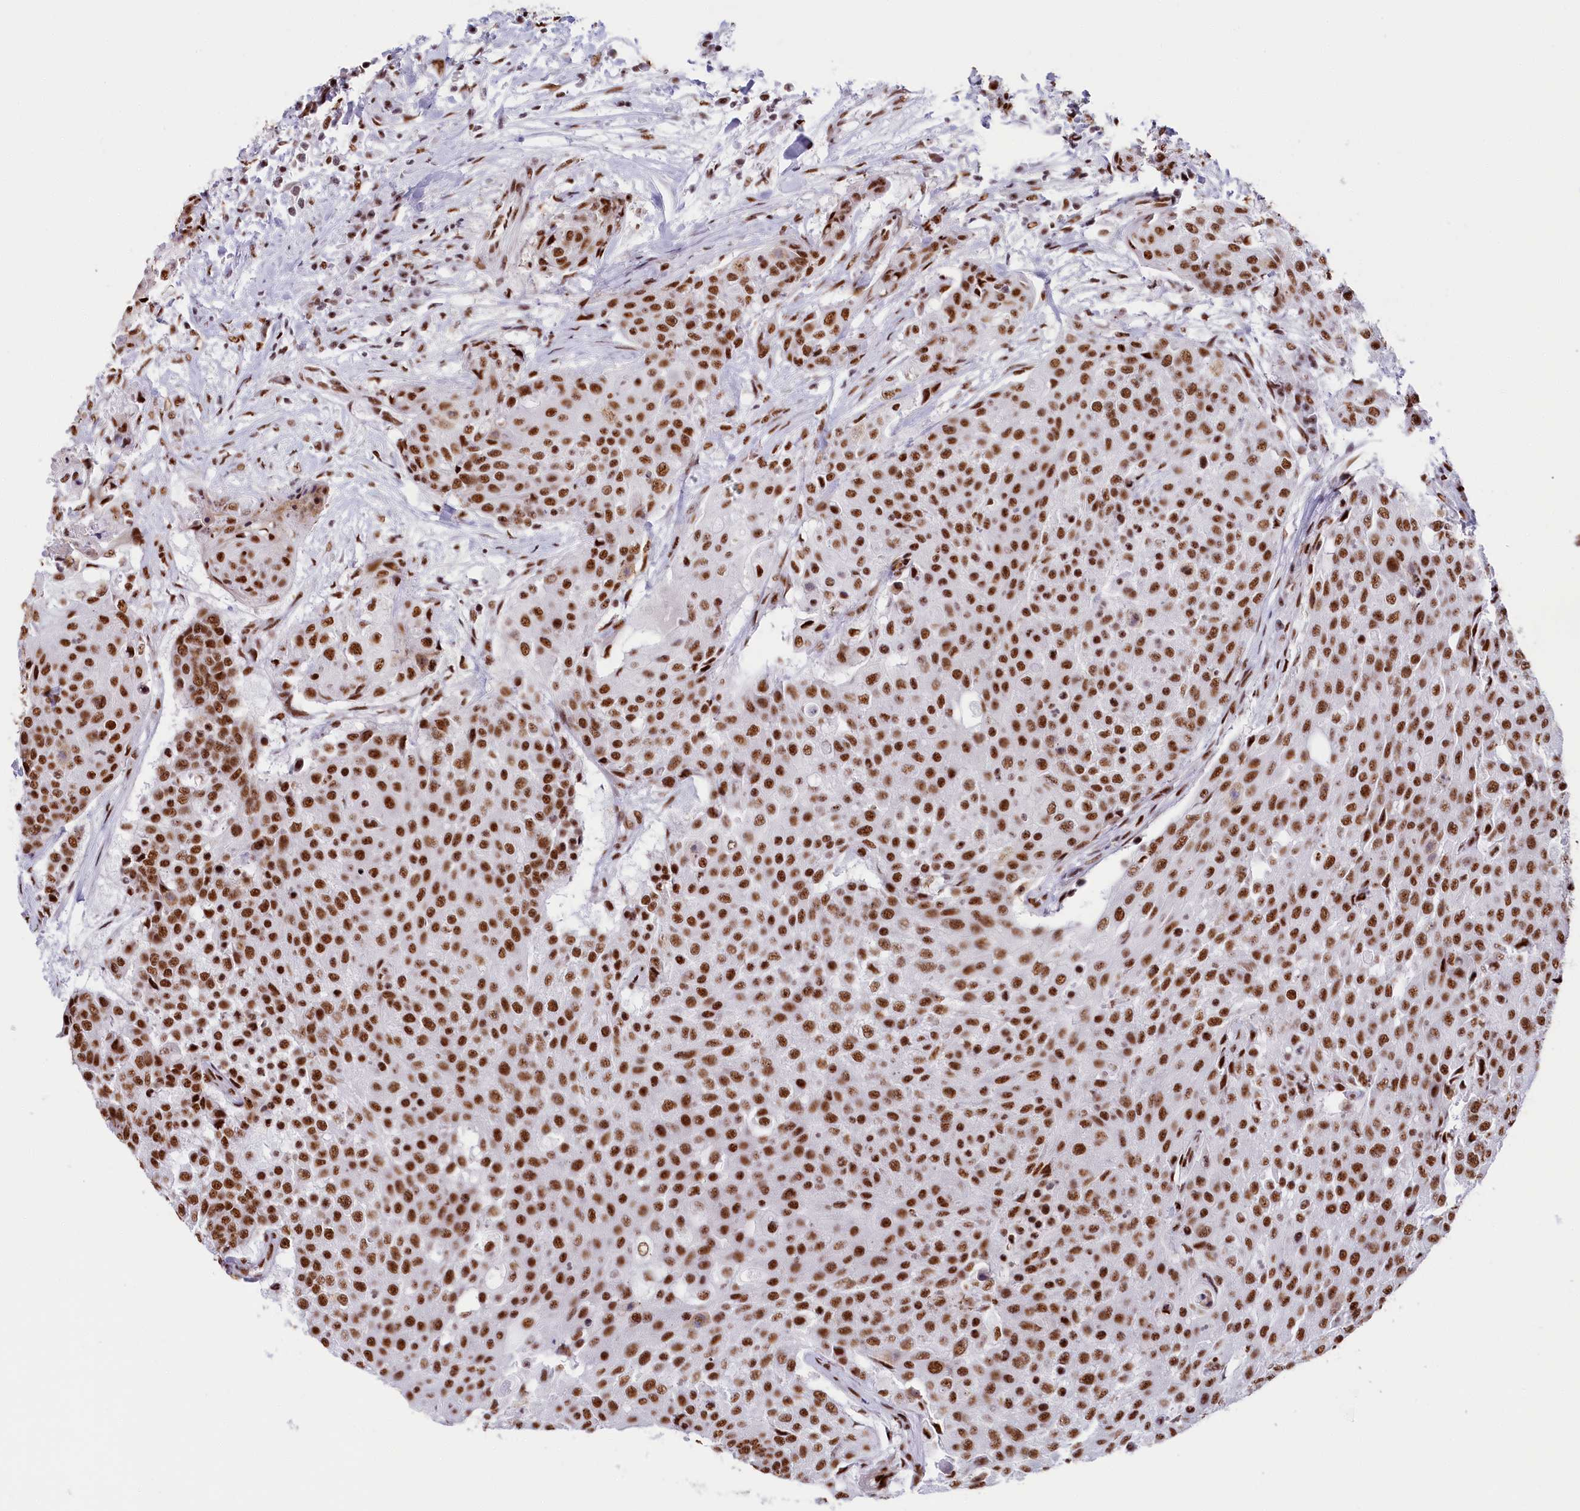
{"staining": {"intensity": "strong", "quantity": ">75%", "location": "nuclear"}, "tissue": "urothelial cancer", "cell_type": "Tumor cells", "image_type": "cancer", "snomed": [{"axis": "morphology", "description": "Urothelial carcinoma, High grade"}, {"axis": "topography", "description": "Urinary bladder"}], "caption": "High-grade urothelial carcinoma stained with a protein marker demonstrates strong staining in tumor cells.", "gene": "SNRNP70", "patient": {"sex": "female", "age": 63}}